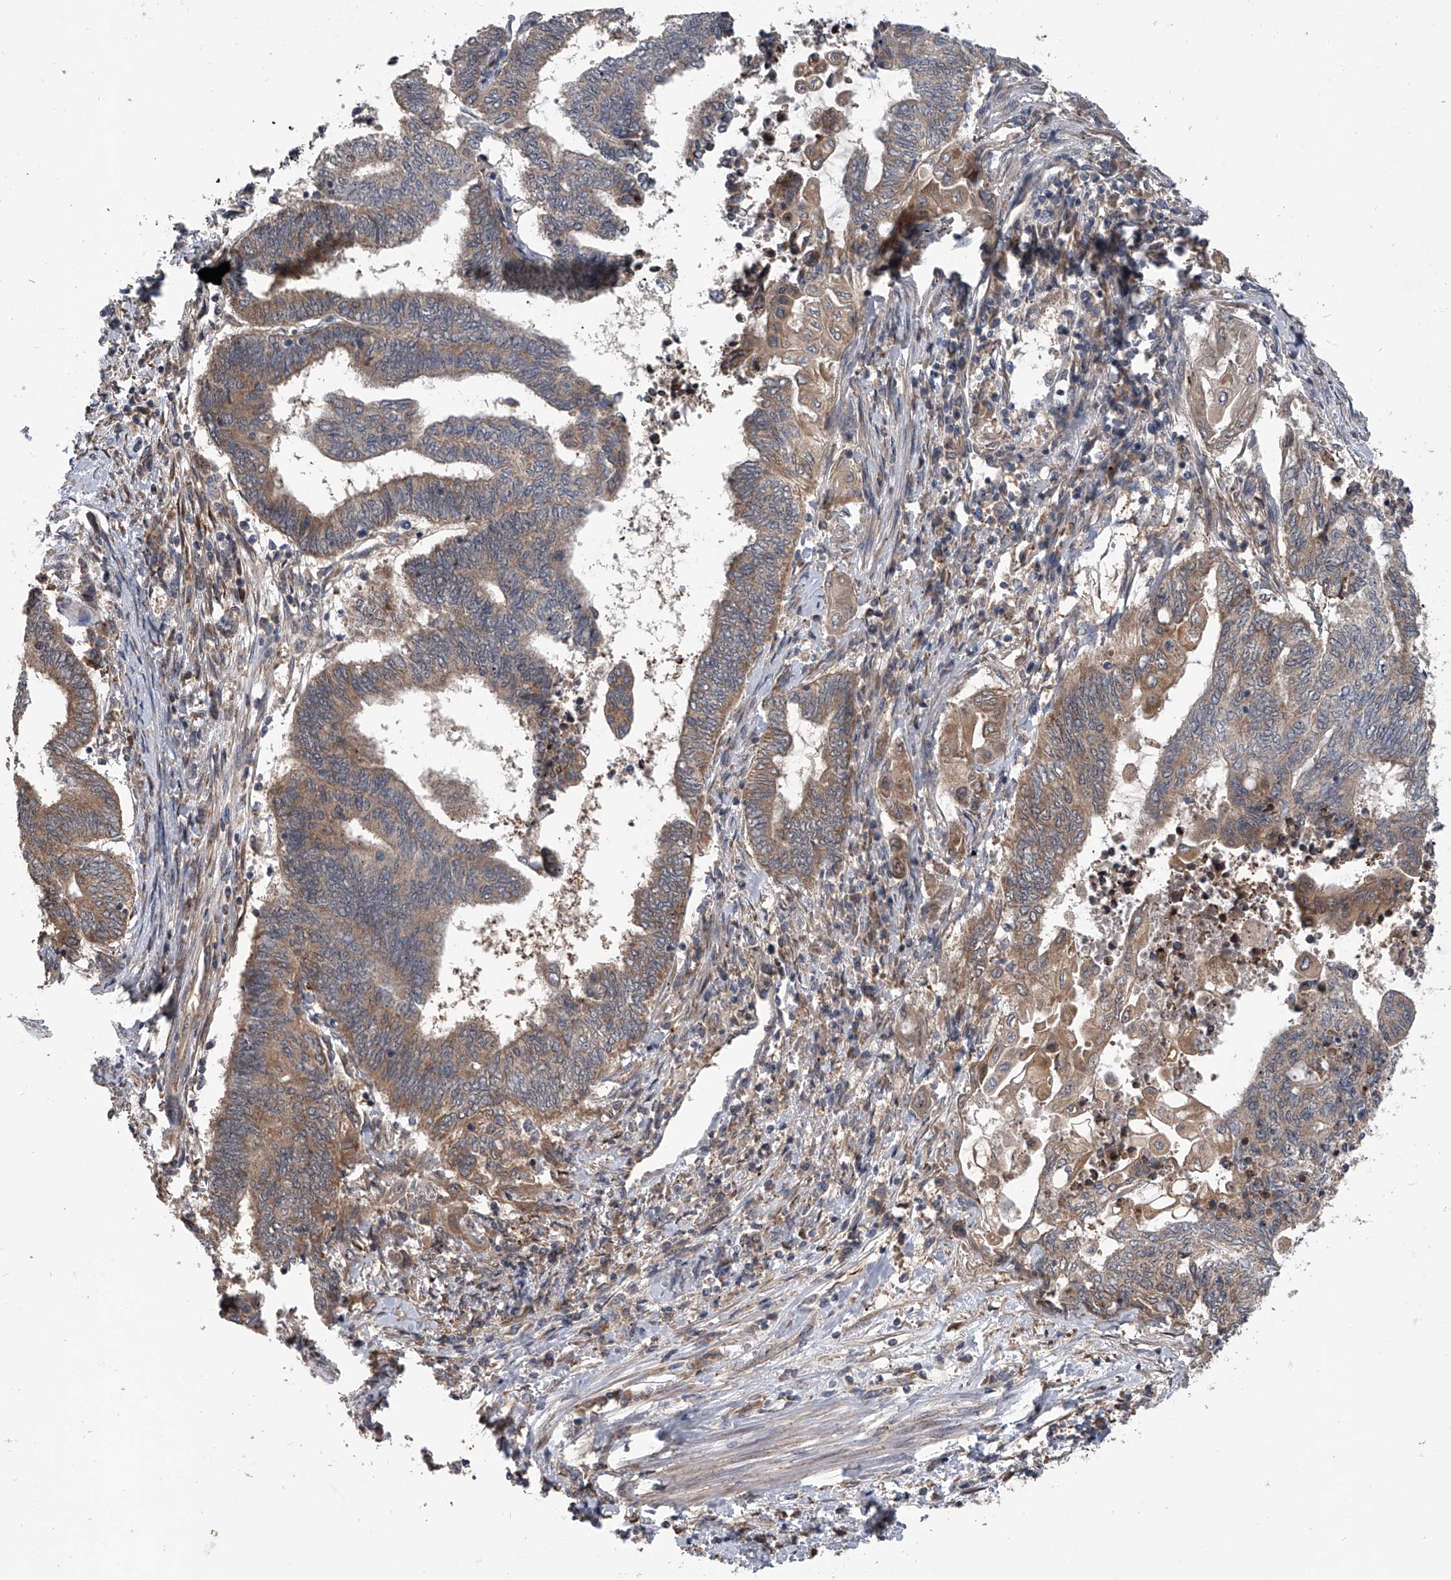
{"staining": {"intensity": "moderate", "quantity": "25%-75%", "location": "cytoplasmic/membranous"}, "tissue": "endometrial cancer", "cell_type": "Tumor cells", "image_type": "cancer", "snomed": [{"axis": "morphology", "description": "Adenocarcinoma, NOS"}, {"axis": "topography", "description": "Uterus"}, {"axis": "topography", "description": "Endometrium"}], "caption": "Immunohistochemistry (IHC) (DAB) staining of human endometrial cancer (adenocarcinoma) displays moderate cytoplasmic/membranous protein expression in about 25%-75% of tumor cells.", "gene": "GEMIN8", "patient": {"sex": "female", "age": 70}}